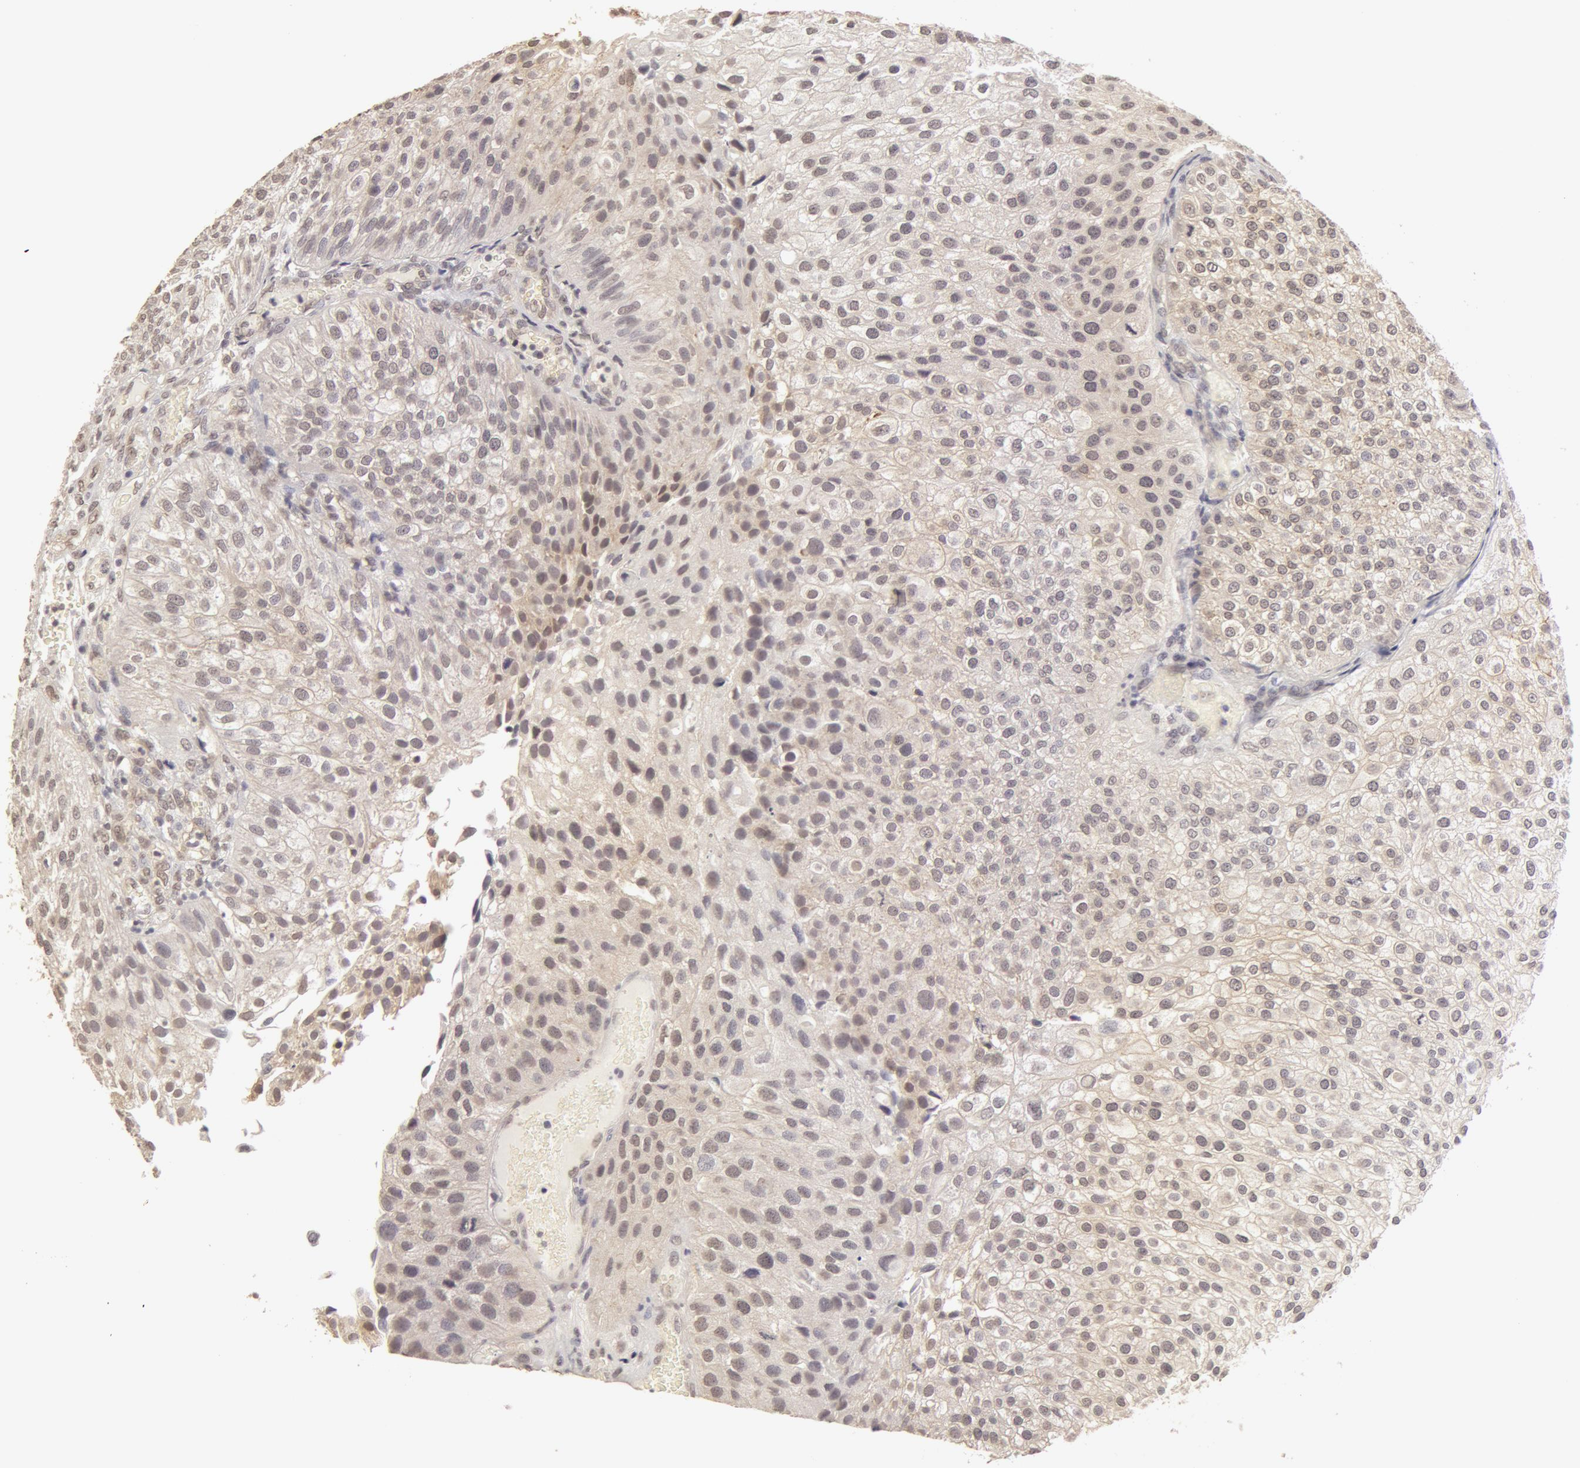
{"staining": {"intensity": "weak", "quantity": "25%-75%", "location": "cytoplasmic/membranous"}, "tissue": "urothelial cancer", "cell_type": "Tumor cells", "image_type": "cancer", "snomed": [{"axis": "morphology", "description": "Urothelial carcinoma, Low grade"}, {"axis": "topography", "description": "Urinary bladder"}], "caption": "Protein expression analysis of human urothelial cancer reveals weak cytoplasmic/membranous staining in about 25%-75% of tumor cells.", "gene": "ADAM10", "patient": {"sex": "female", "age": 89}}